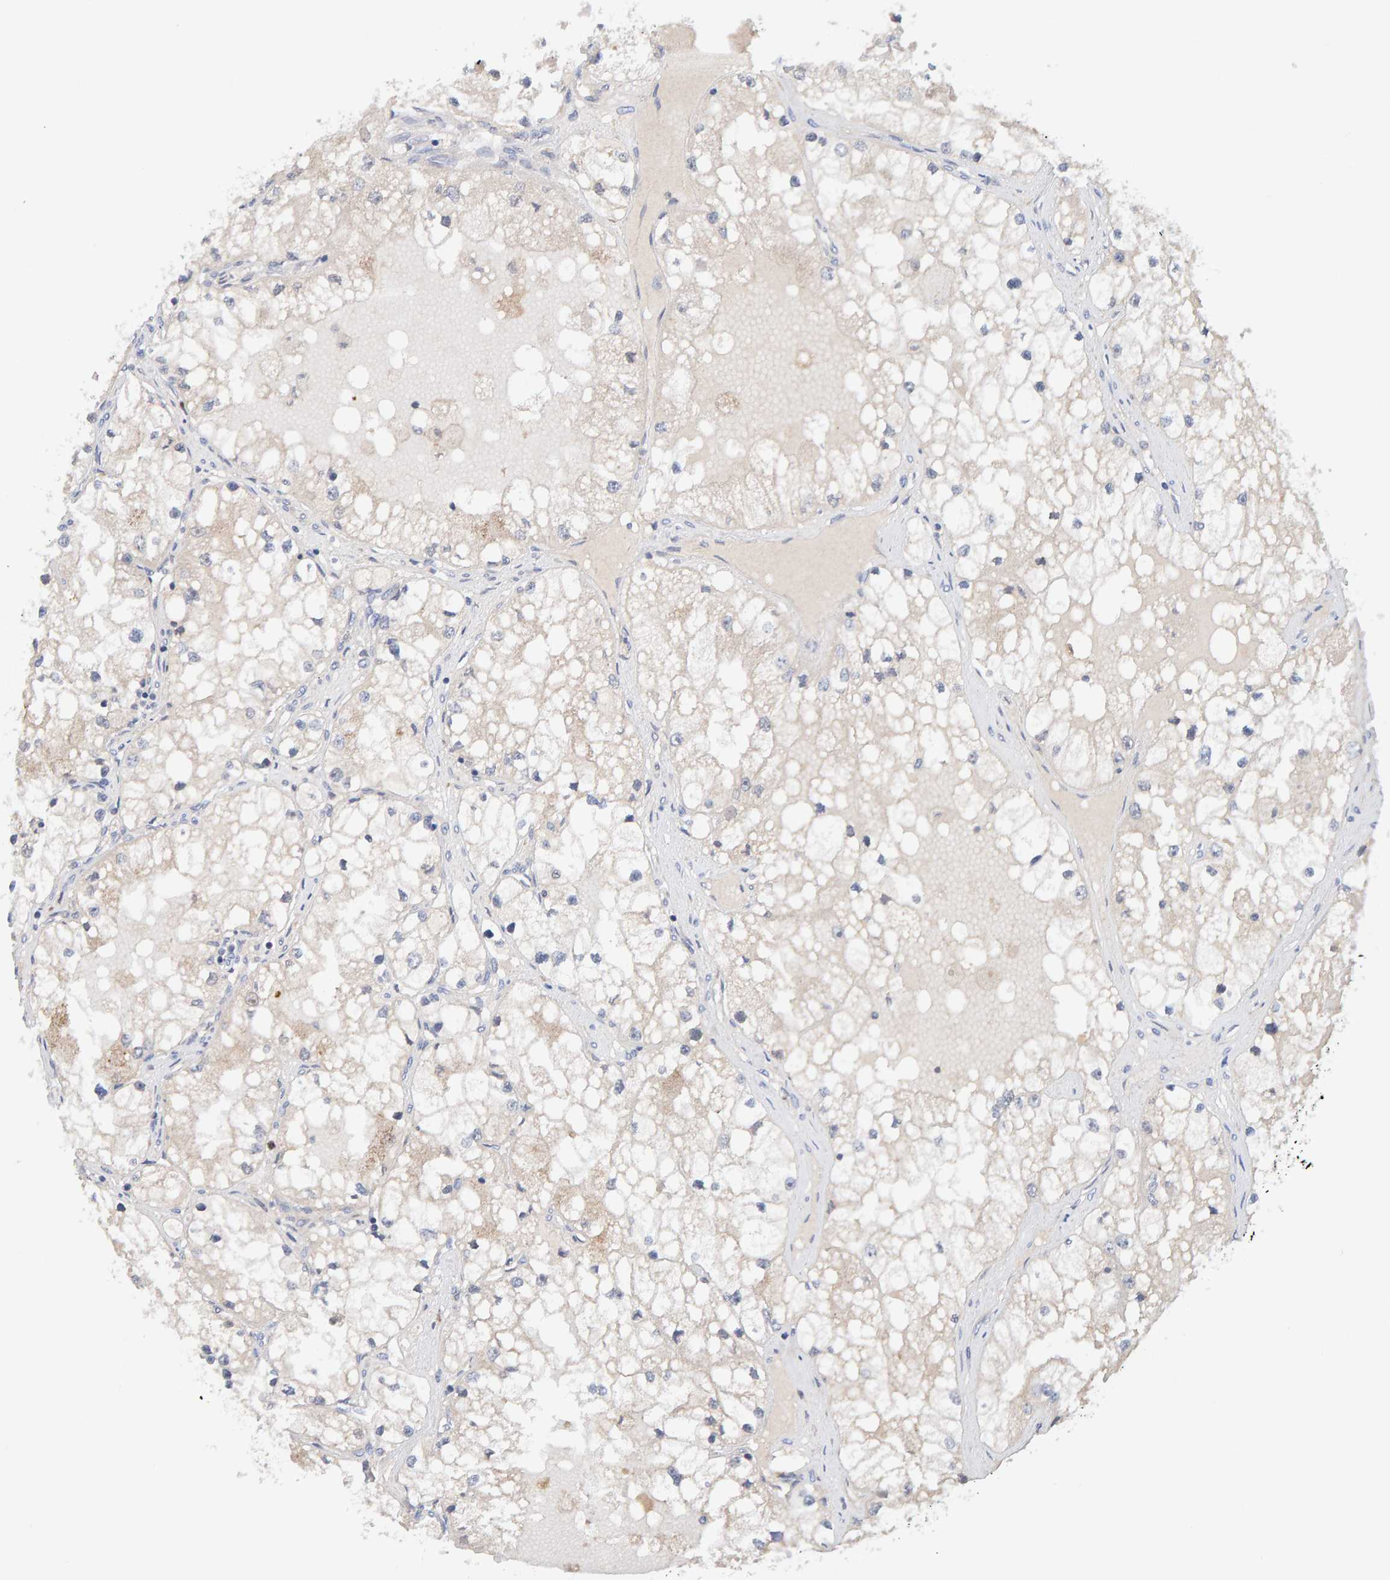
{"staining": {"intensity": "negative", "quantity": "none", "location": "none"}, "tissue": "renal cancer", "cell_type": "Tumor cells", "image_type": "cancer", "snomed": [{"axis": "morphology", "description": "Adenocarcinoma, NOS"}, {"axis": "topography", "description": "Kidney"}], "caption": "This is an immunohistochemistry photomicrograph of renal cancer (adenocarcinoma). There is no expression in tumor cells.", "gene": "TATDN1", "patient": {"sex": "male", "age": 68}}